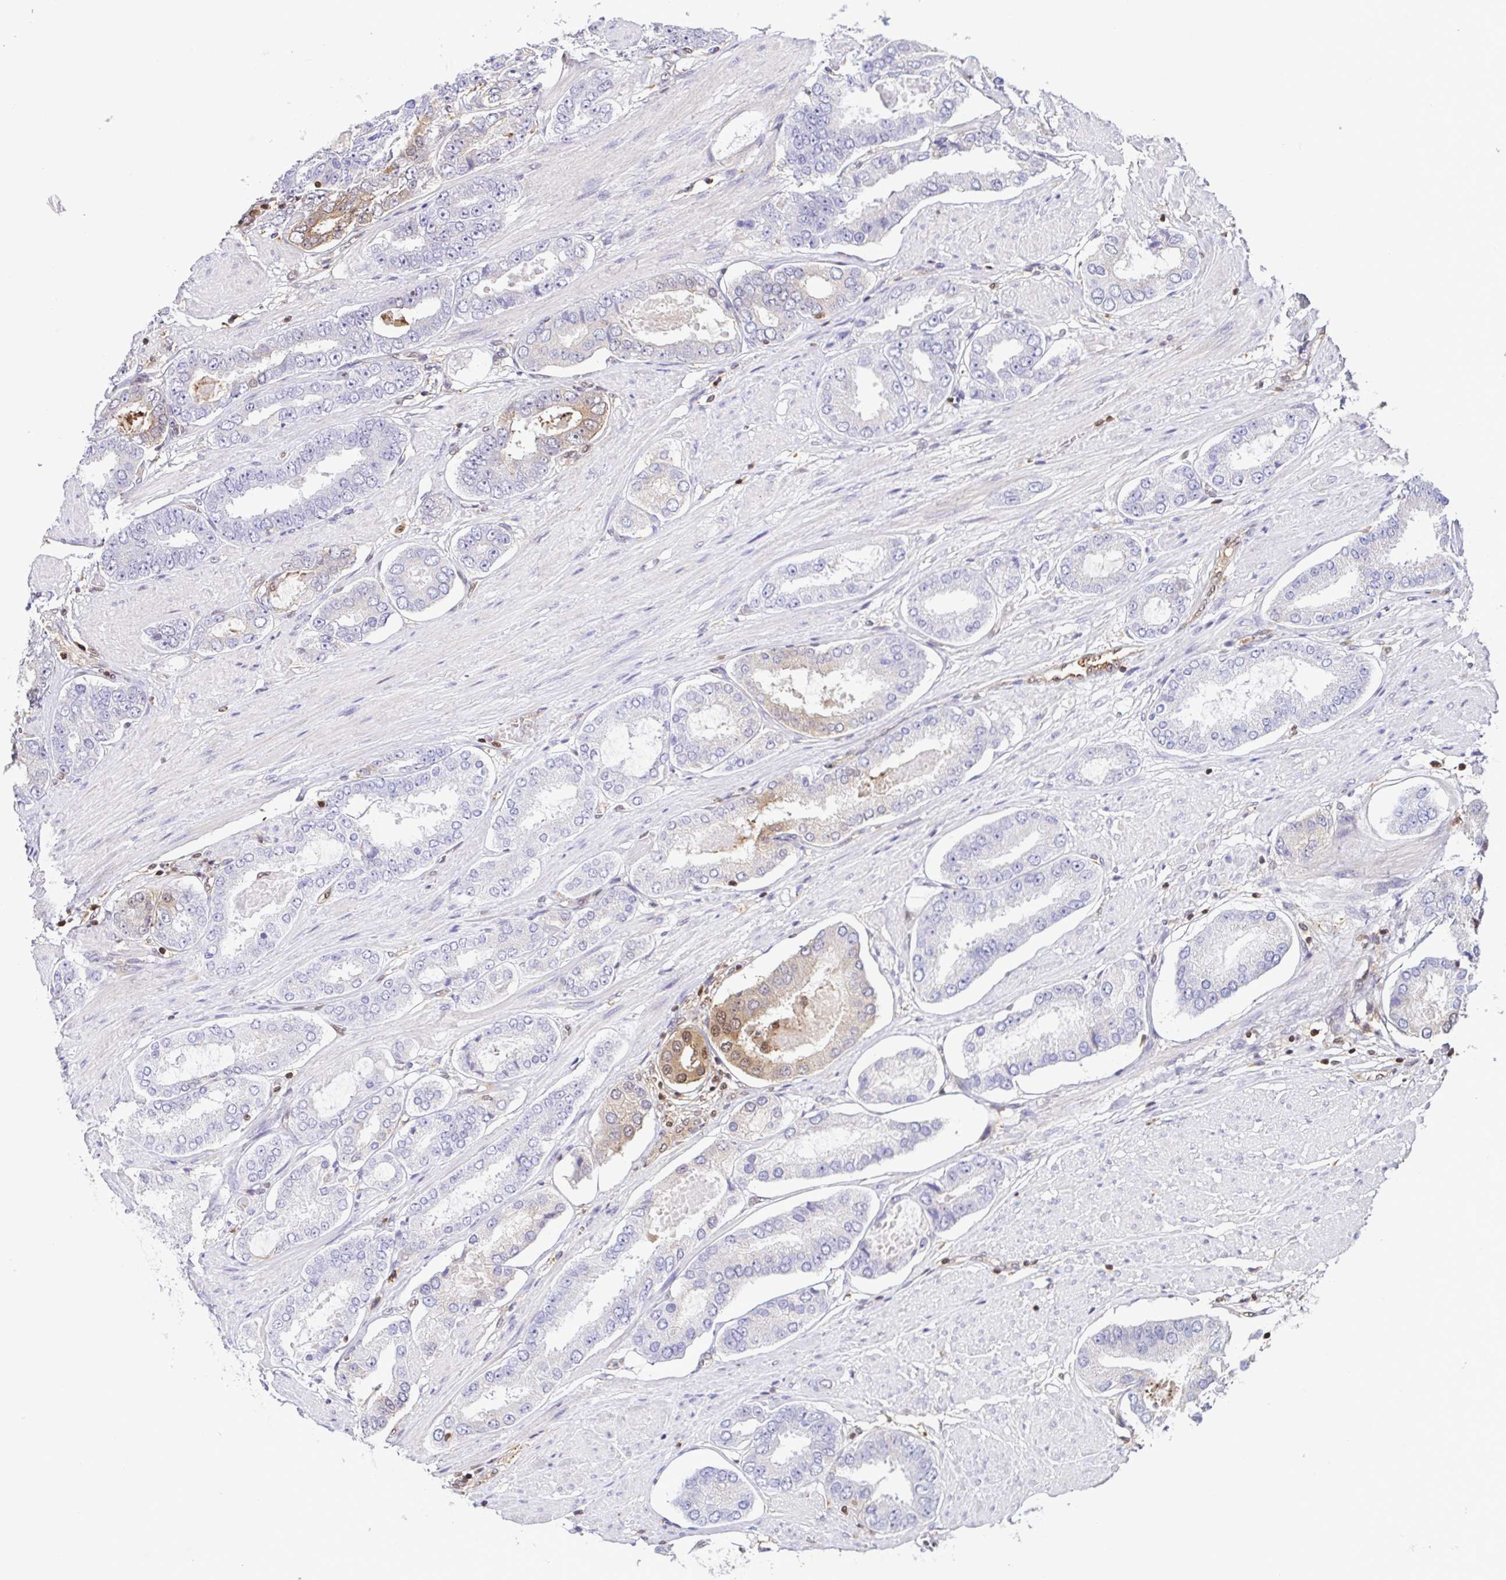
{"staining": {"intensity": "moderate", "quantity": "<25%", "location": "cytoplasmic/membranous,nuclear"}, "tissue": "prostate cancer", "cell_type": "Tumor cells", "image_type": "cancer", "snomed": [{"axis": "morphology", "description": "Adenocarcinoma, High grade"}, {"axis": "topography", "description": "Prostate"}], "caption": "Tumor cells reveal moderate cytoplasmic/membranous and nuclear positivity in approximately <25% of cells in high-grade adenocarcinoma (prostate). Using DAB (3,3'-diaminobenzidine) (brown) and hematoxylin (blue) stains, captured at high magnification using brightfield microscopy.", "gene": "PSMB9", "patient": {"sex": "male", "age": 63}}